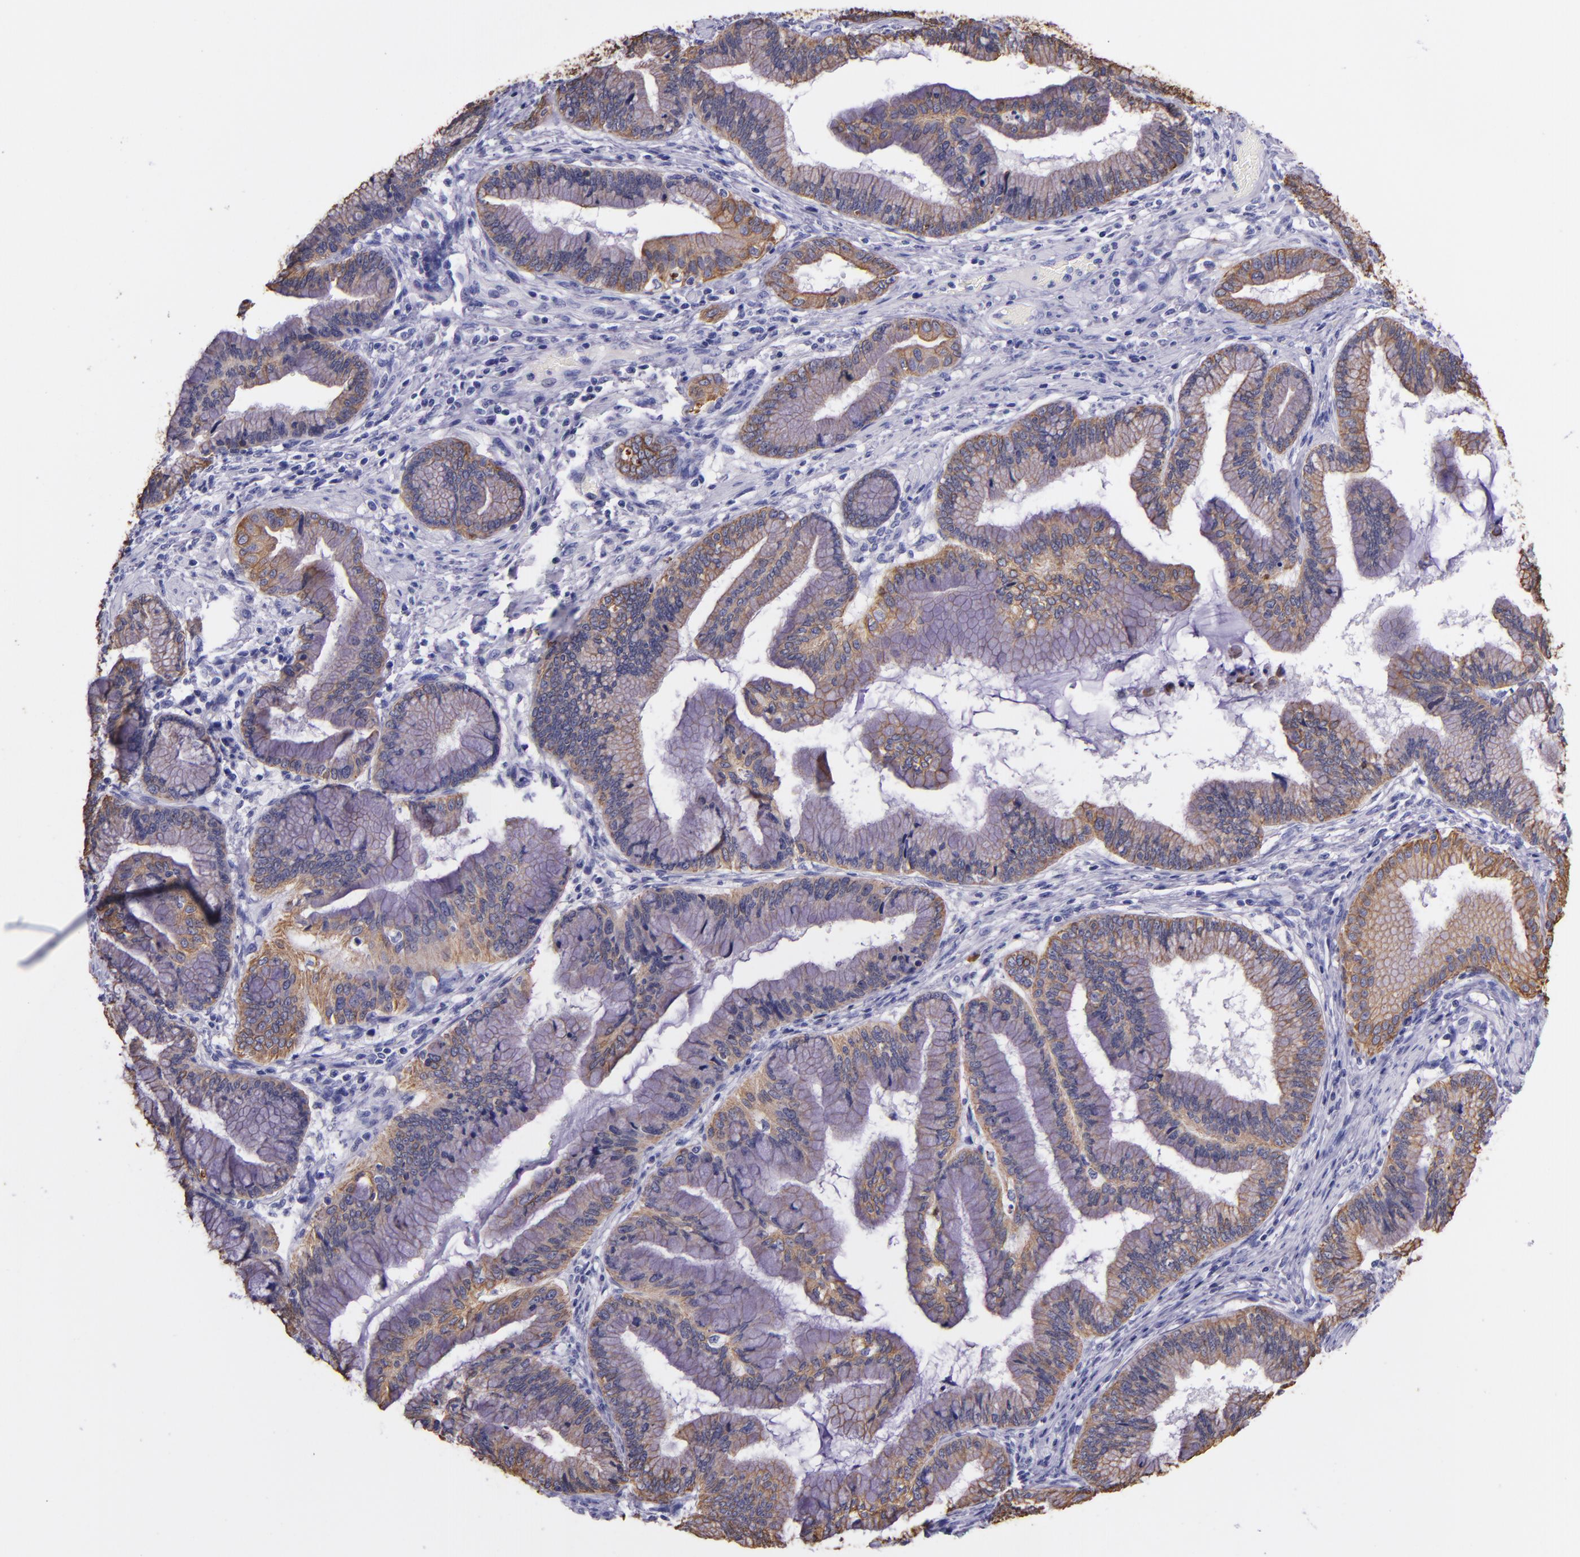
{"staining": {"intensity": "moderate", "quantity": ">75%", "location": "cytoplasmic/membranous"}, "tissue": "pancreatic cancer", "cell_type": "Tumor cells", "image_type": "cancer", "snomed": [{"axis": "morphology", "description": "Adenocarcinoma, NOS"}, {"axis": "topography", "description": "Pancreas"}], "caption": "IHC photomicrograph of neoplastic tissue: pancreatic adenocarcinoma stained using immunohistochemistry (IHC) shows medium levels of moderate protein expression localized specifically in the cytoplasmic/membranous of tumor cells, appearing as a cytoplasmic/membranous brown color.", "gene": "KRT4", "patient": {"sex": "female", "age": 64}}